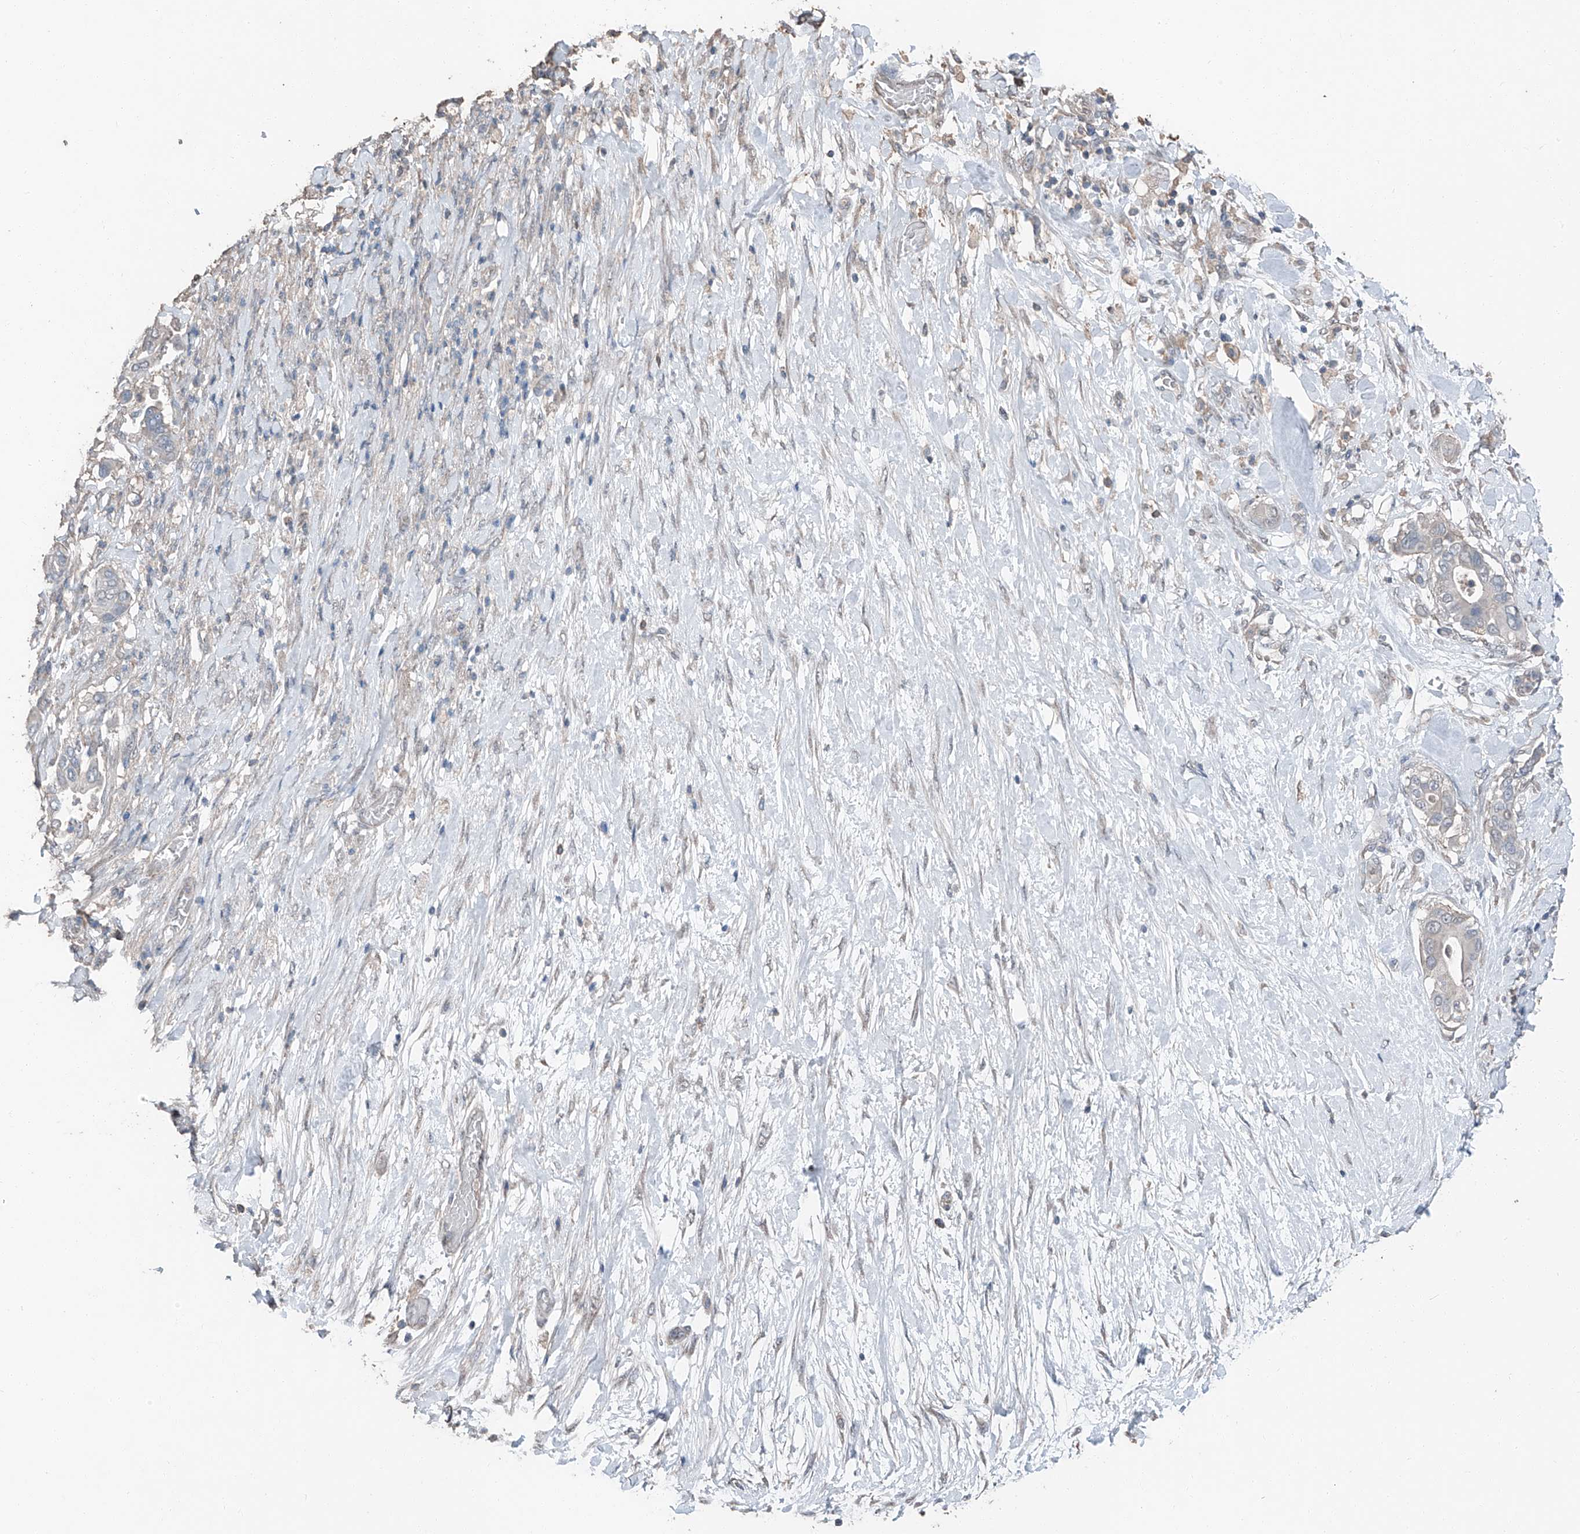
{"staining": {"intensity": "negative", "quantity": "none", "location": "none"}, "tissue": "pancreatic cancer", "cell_type": "Tumor cells", "image_type": "cancer", "snomed": [{"axis": "morphology", "description": "Adenocarcinoma, NOS"}, {"axis": "topography", "description": "Pancreas"}], "caption": "Pancreatic adenocarcinoma was stained to show a protein in brown. There is no significant positivity in tumor cells. Brightfield microscopy of immunohistochemistry stained with DAB (brown) and hematoxylin (blue), captured at high magnification.", "gene": "MAMLD1", "patient": {"sex": "male", "age": 68}}